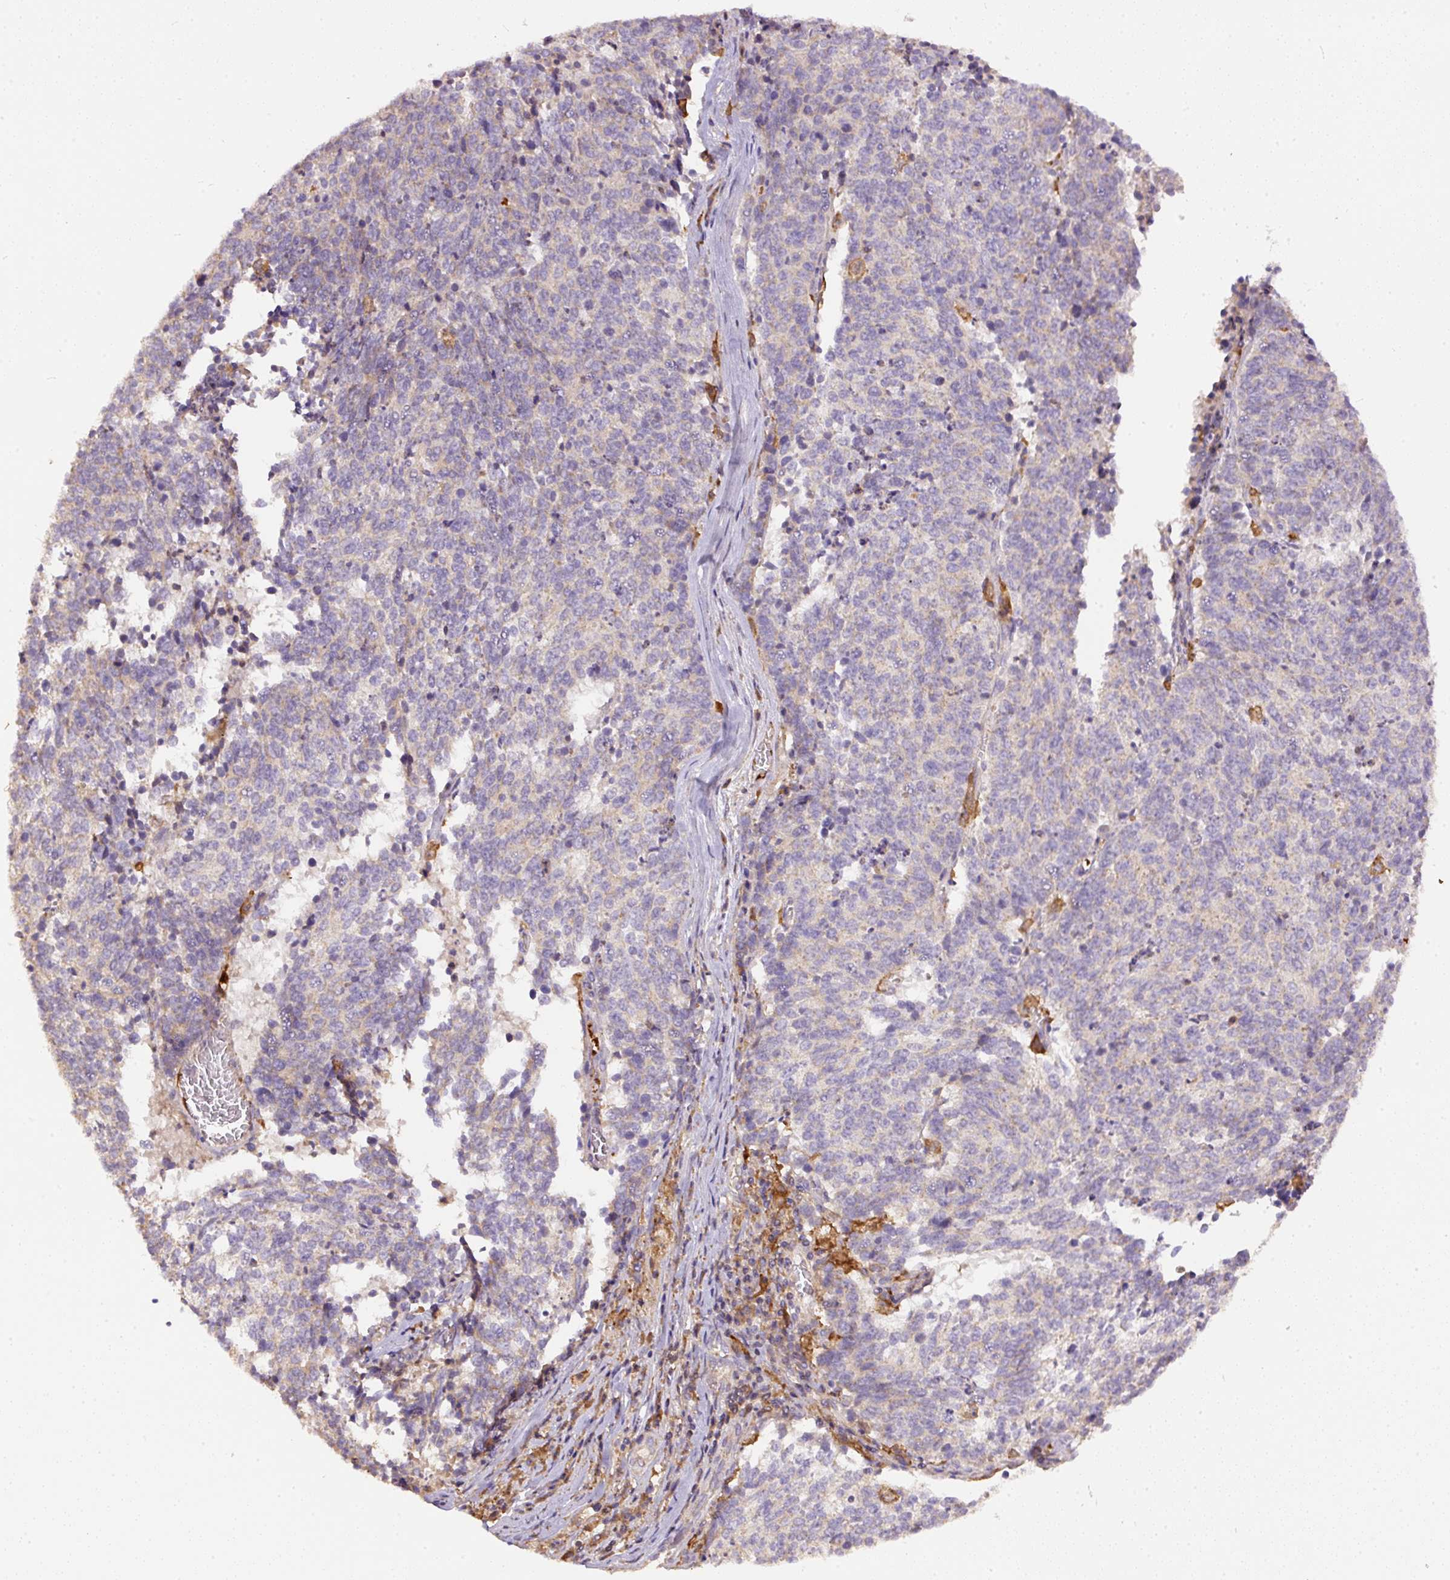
{"staining": {"intensity": "negative", "quantity": "none", "location": "none"}, "tissue": "cervical cancer", "cell_type": "Tumor cells", "image_type": "cancer", "snomed": [{"axis": "morphology", "description": "Squamous cell carcinoma, NOS"}, {"axis": "topography", "description": "Cervix"}], "caption": "Immunohistochemistry (IHC) of human cervical cancer demonstrates no expression in tumor cells. (Stains: DAB (3,3'-diaminobenzidine) IHC with hematoxylin counter stain, Microscopy: brightfield microscopy at high magnification).", "gene": "DAPK1", "patient": {"sex": "female", "age": 29}}